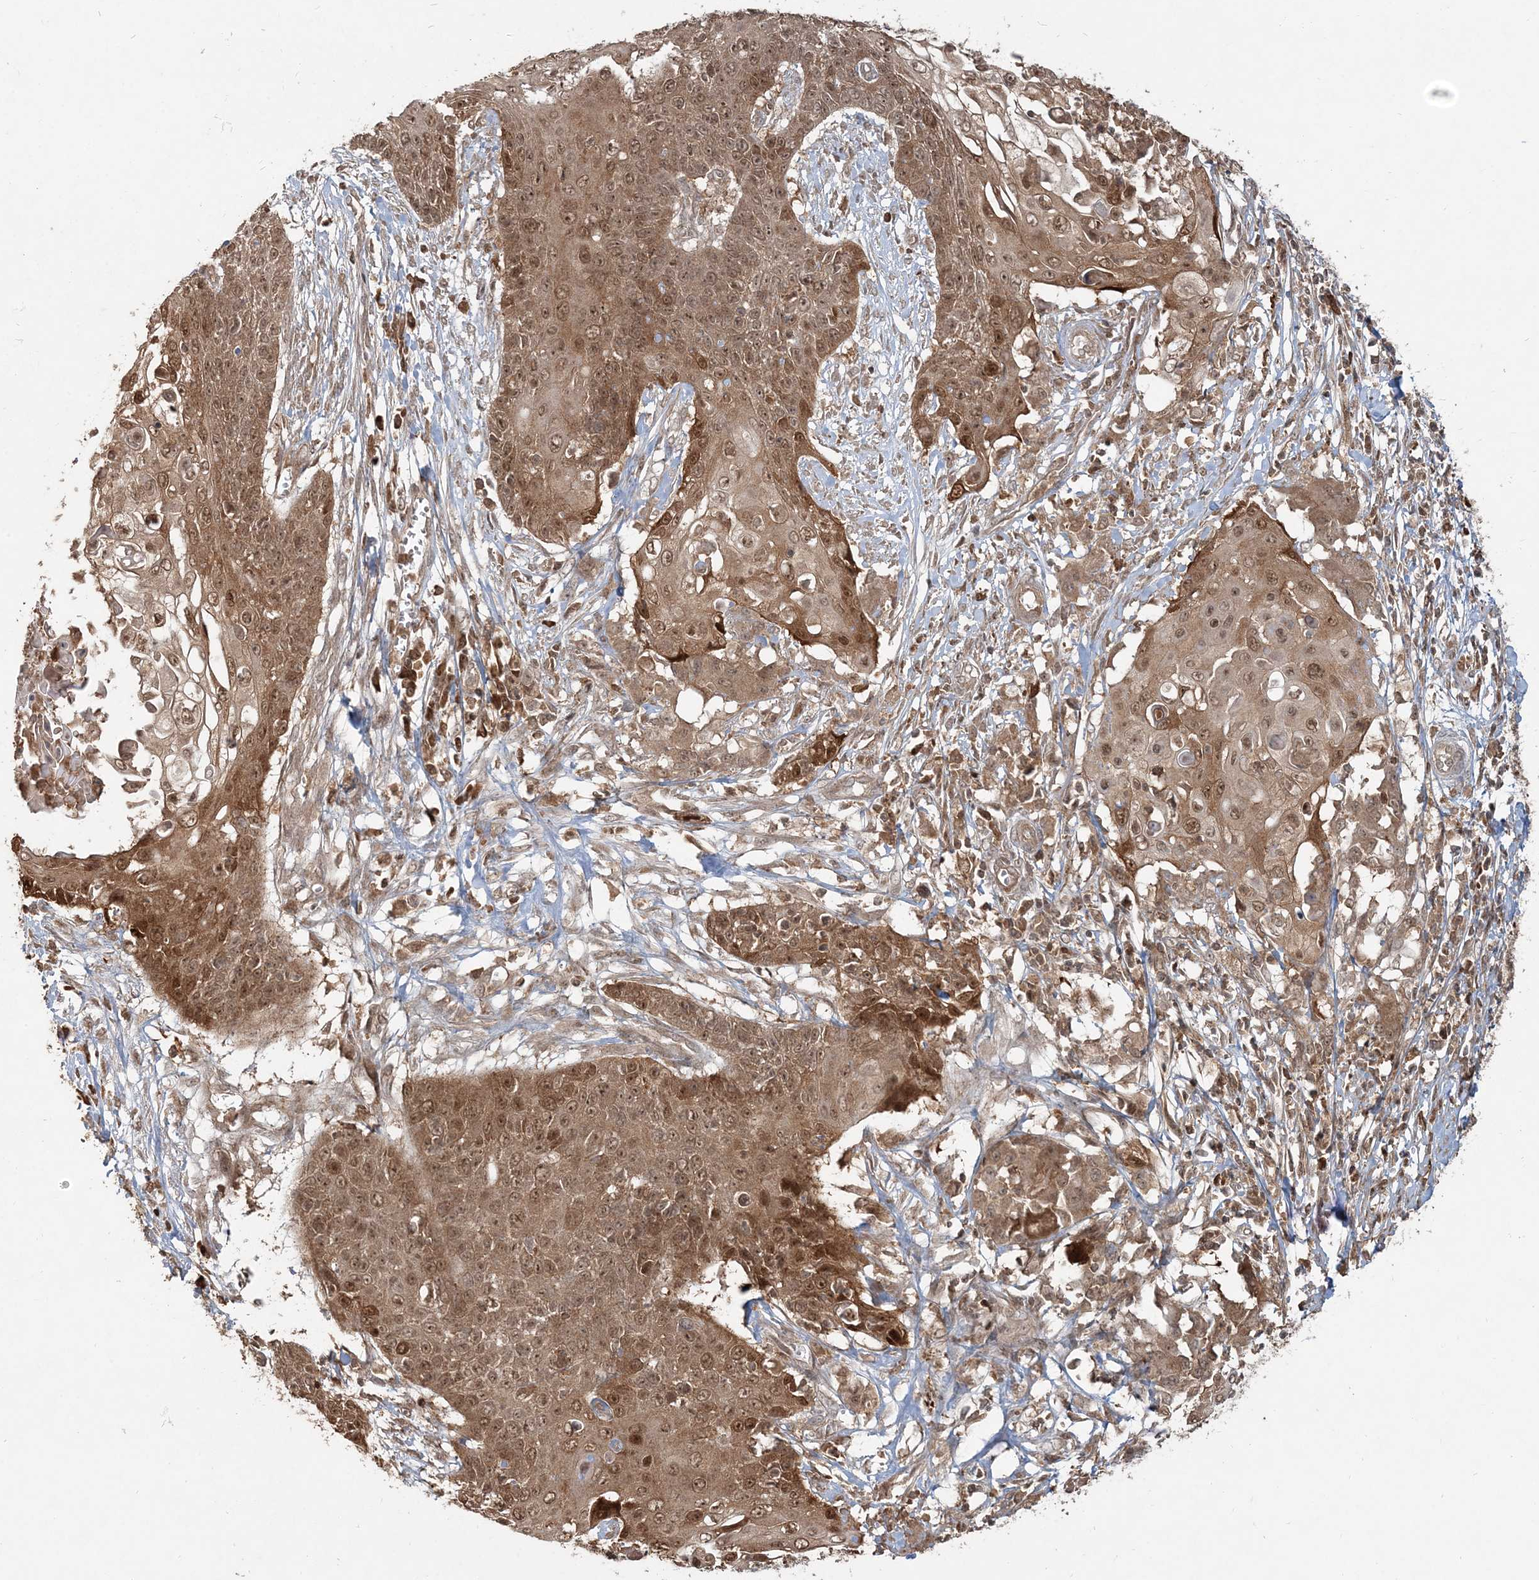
{"staining": {"intensity": "moderate", "quantity": ">75%", "location": "cytoplasmic/membranous,nuclear"}, "tissue": "cervical cancer", "cell_type": "Tumor cells", "image_type": "cancer", "snomed": [{"axis": "morphology", "description": "Squamous cell carcinoma, NOS"}, {"axis": "topography", "description": "Cervix"}], "caption": "This is an image of immunohistochemistry (IHC) staining of cervical squamous cell carcinoma, which shows moderate expression in the cytoplasmic/membranous and nuclear of tumor cells.", "gene": "CAB39", "patient": {"sex": "female", "age": 39}}